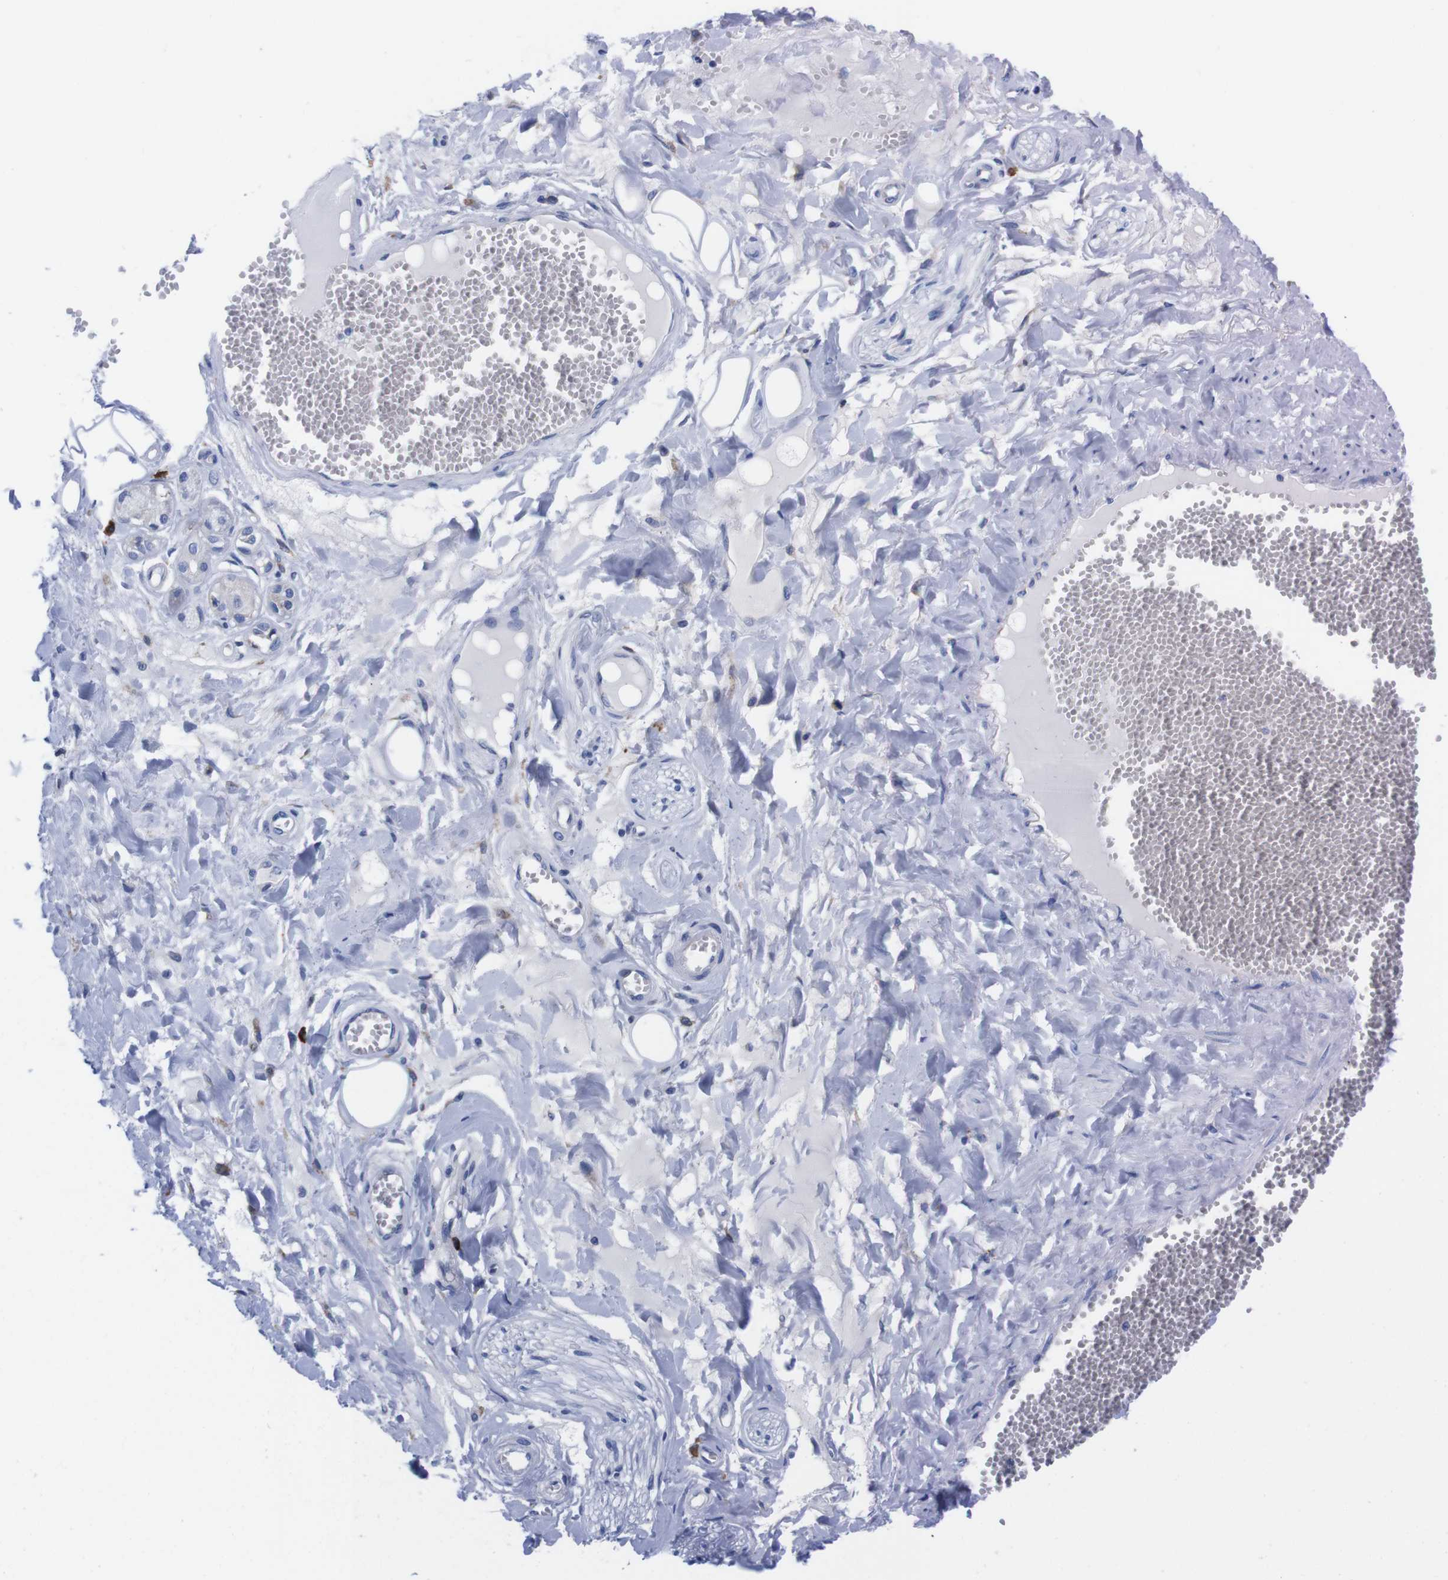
{"staining": {"intensity": "negative", "quantity": "none", "location": "none"}, "tissue": "adipose tissue", "cell_type": "Adipocytes", "image_type": "normal", "snomed": [{"axis": "morphology", "description": "Normal tissue, NOS"}, {"axis": "morphology", "description": "Inflammation, NOS"}, {"axis": "topography", "description": "Salivary gland"}, {"axis": "topography", "description": "Peripheral nerve tissue"}], "caption": "IHC histopathology image of normal adipose tissue: adipose tissue stained with DAB (3,3'-diaminobenzidine) exhibits no significant protein staining in adipocytes.", "gene": "NEBL", "patient": {"sex": "female", "age": 75}}